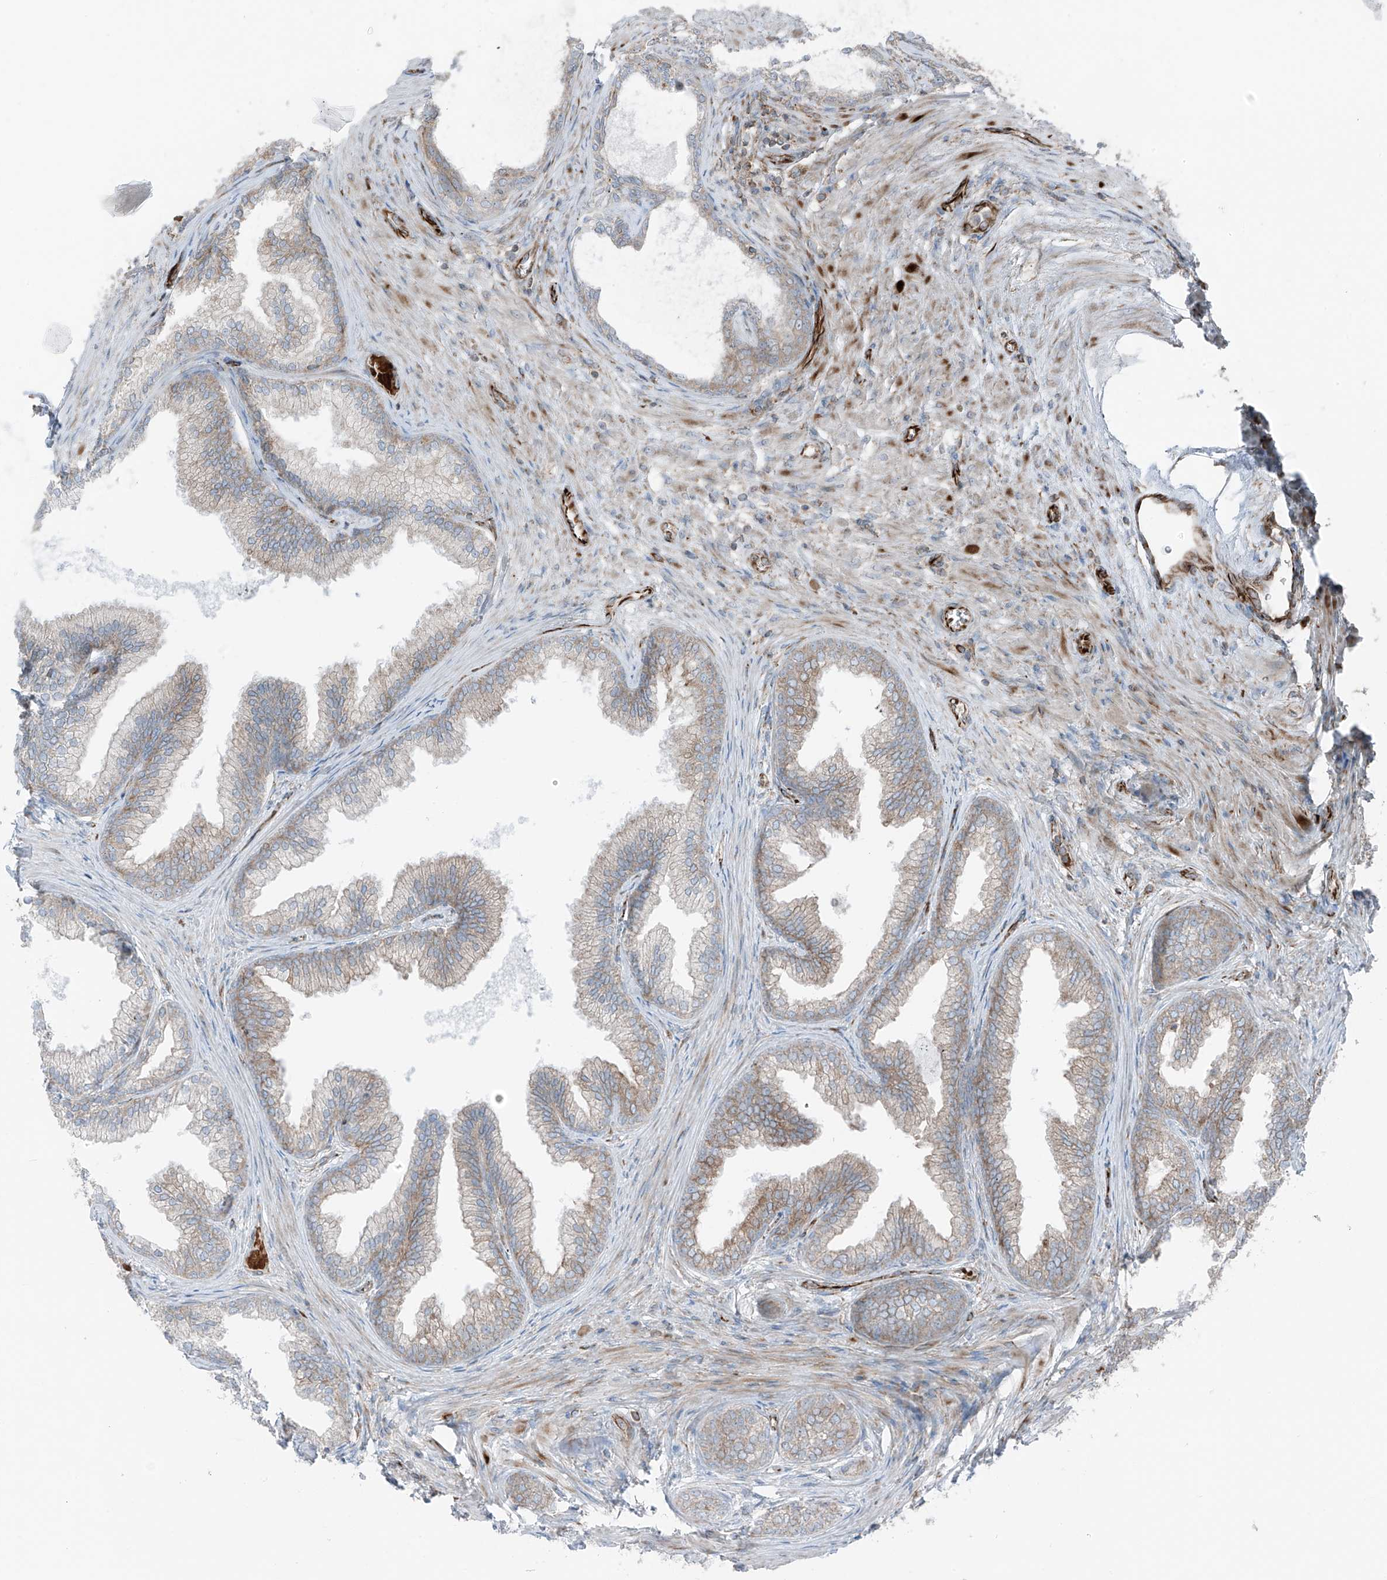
{"staining": {"intensity": "weak", "quantity": "25%-75%", "location": "cytoplasmic/membranous"}, "tissue": "prostate", "cell_type": "Glandular cells", "image_type": "normal", "snomed": [{"axis": "morphology", "description": "Normal tissue, NOS"}, {"axis": "topography", "description": "Prostate"}], "caption": "Protein expression analysis of unremarkable prostate reveals weak cytoplasmic/membranous expression in about 25%-75% of glandular cells.", "gene": "ERLEC1", "patient": {"sex": "male", "age": 76}}